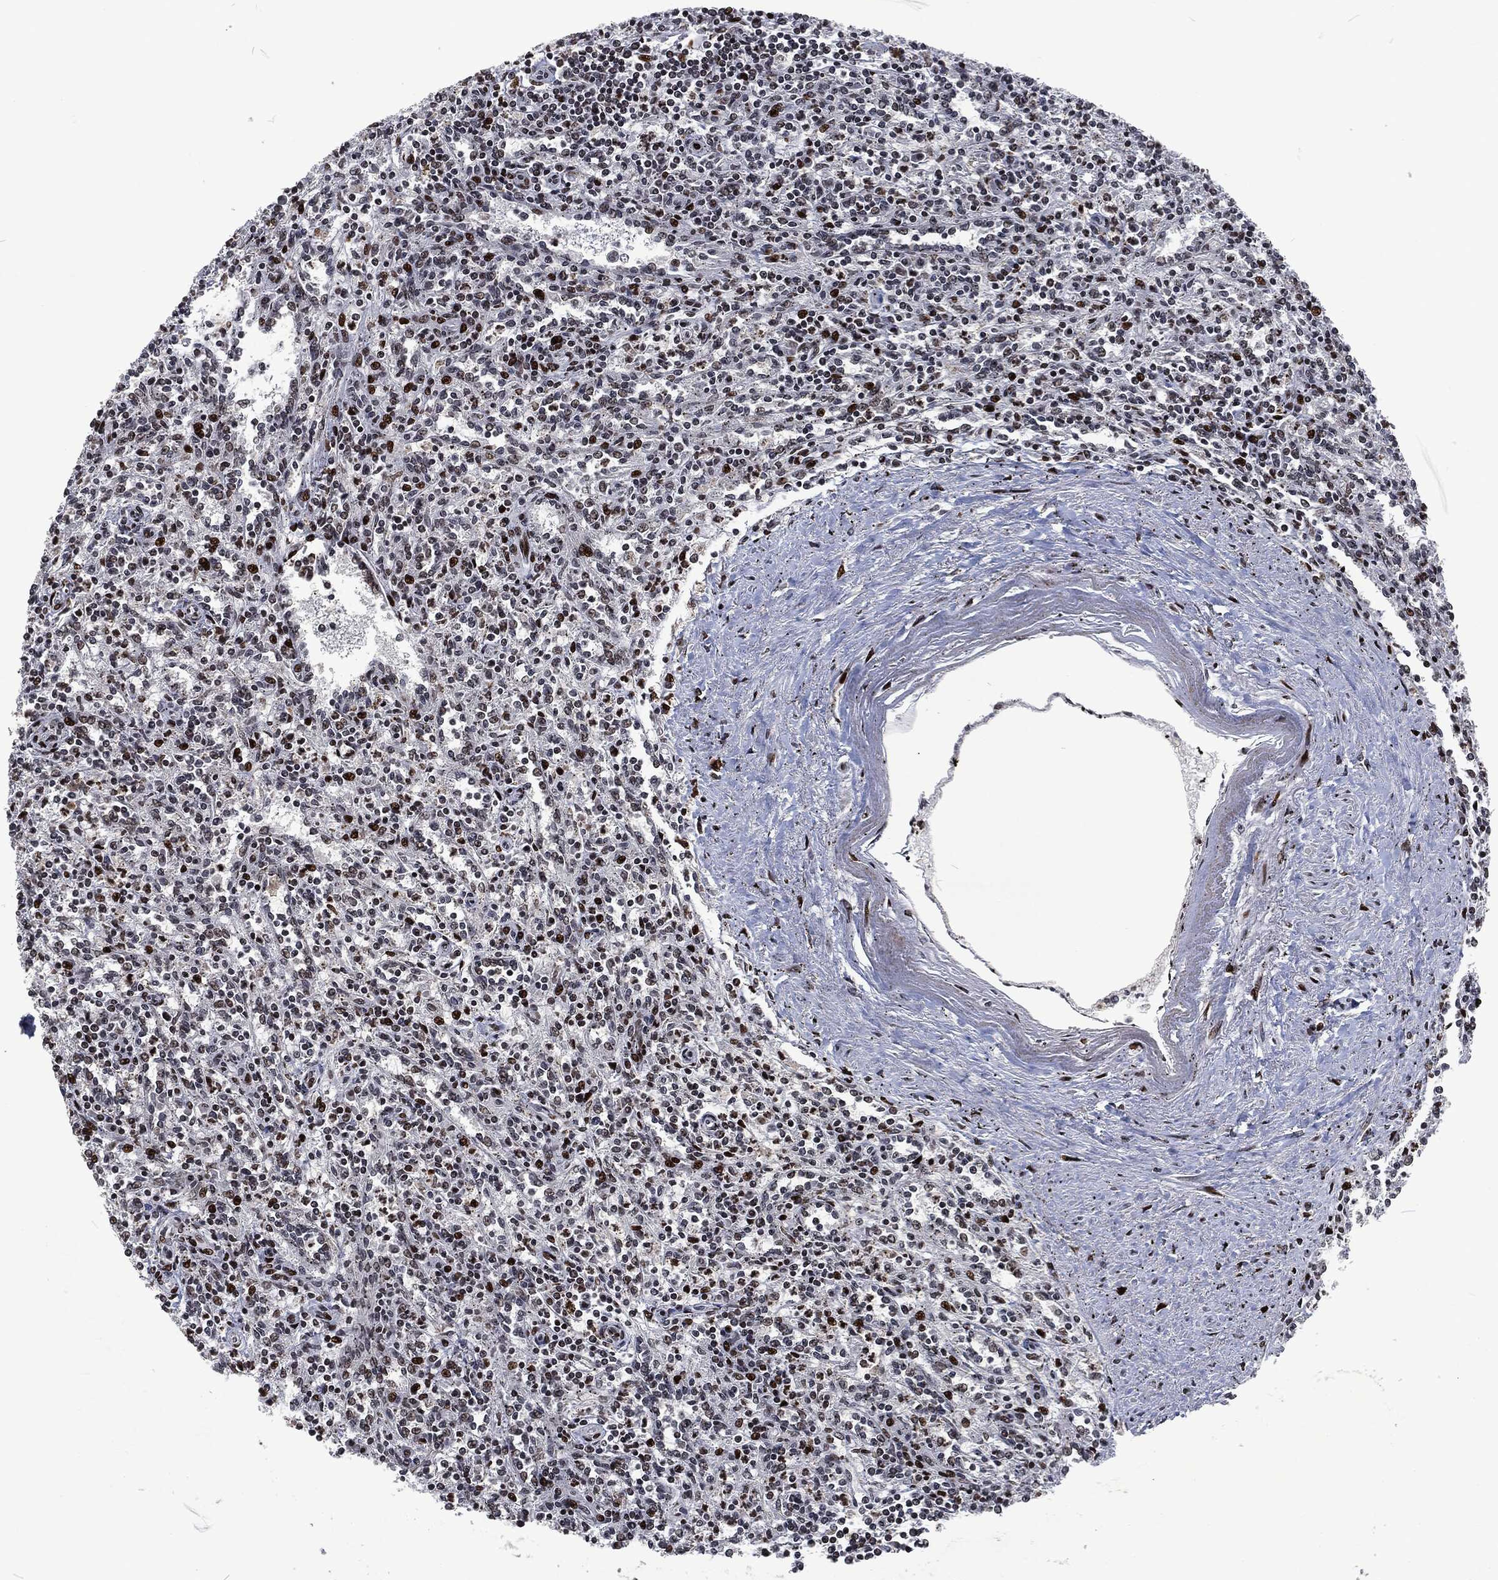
{"staining": {"intensity": "strong", "quantity": "<25%", "location": "nuclear"}, "tissue": "spleen", "cell_type": "Cells in red pulp", "image_type": "normal", "snomed": [{"axis": "morphology", "description": "Normal tissue, NOS"}, {"axis": "topography", "description": "Spleen"}], "caption": "Cells in red pulp show medium levels of strong nuclear positivity in about <25% of cells in benign spleen. (Stains: DAB in brown, nuclei in blue, Microscopy: brightfield microscopy at high magnification).", "gene": "EGFR", "patient": {"sex": "male", "age": 69}}